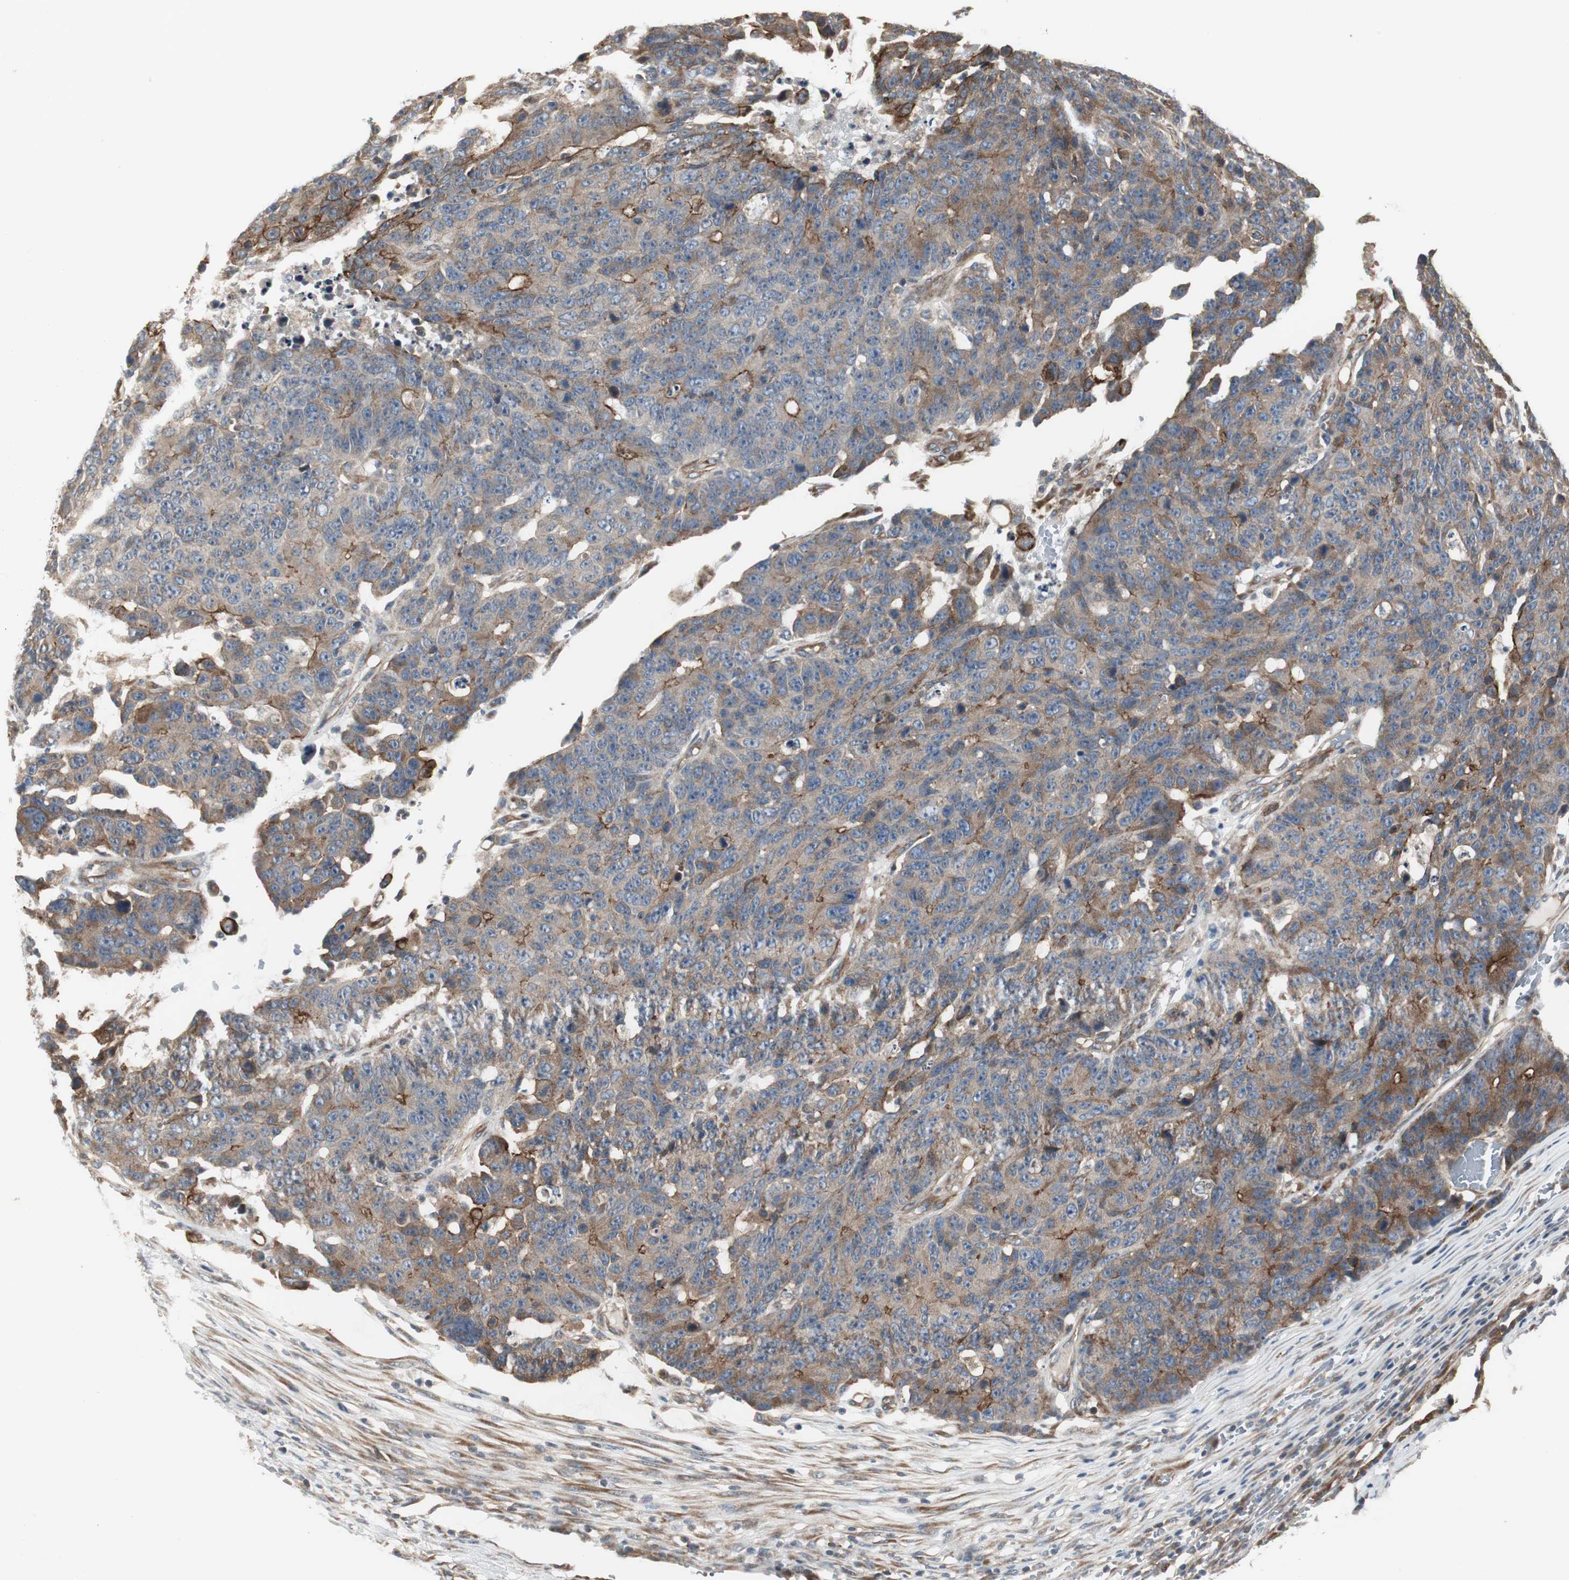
{"staining": {"intensity": "moderate", "quantity": ">75%", "location": "cytoplasmic/membranous"}, "tissue": "colorectal cancer", "cell_type": "Tumor cells", "image_type": "cancer", "snomed": [{"axis": "morphology", "description": "Adenocarcinoma, NOS"}, {"axis": "topography", "description": "Colon"}], "caption": "IHC (DAB (3,3'-diaminobenzidine)) staining of human colorectal cancer exhibits moderate cytoplasmic/membranous protein positivity in approximately >75% of tumor cells.", "gene": "CHP1", "patient": {"sex": "female", "age": 86}}